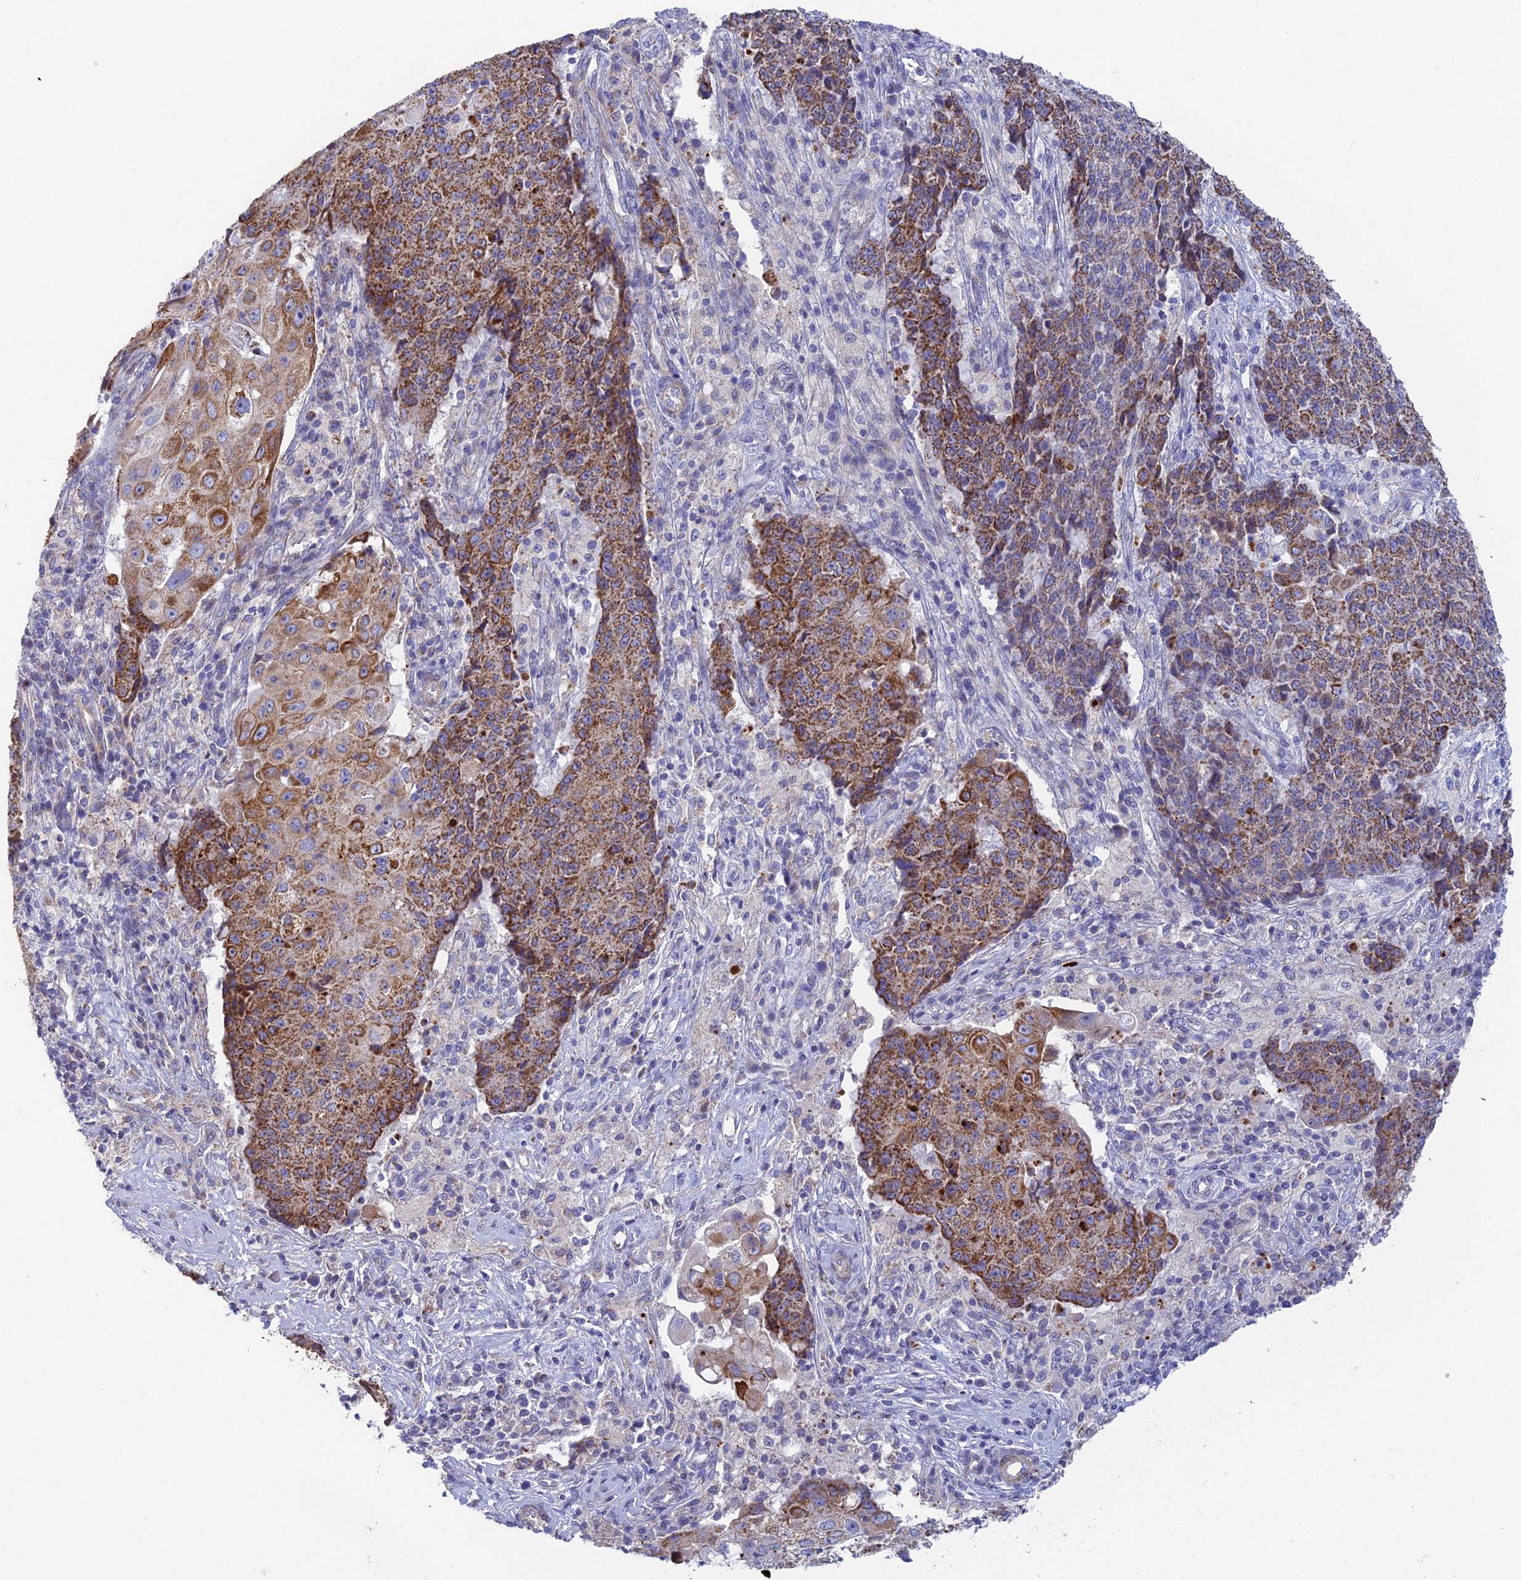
{"staining": {"intensity": "strong", "quantity": ">75%", "location": "cytoplasmic/membranous"}, "tissue": "ovarian cancer", "cell_type": "Tumor cells", "image_type": "cancer", "snomed": [{"axis": "morphology", "description": "Carcinoma, endometroid"}, {"axis": "topography", "description": "Ovary"}], "caption": "Approximately >75% of tumor cells in ovarian cancer demonstrate strong cytoplasmic/membranous protein positivity as visualized by brown immunohistochemical staining.", "gene": "CSPG4", "patient": {"sex": "female", "age": 42}}